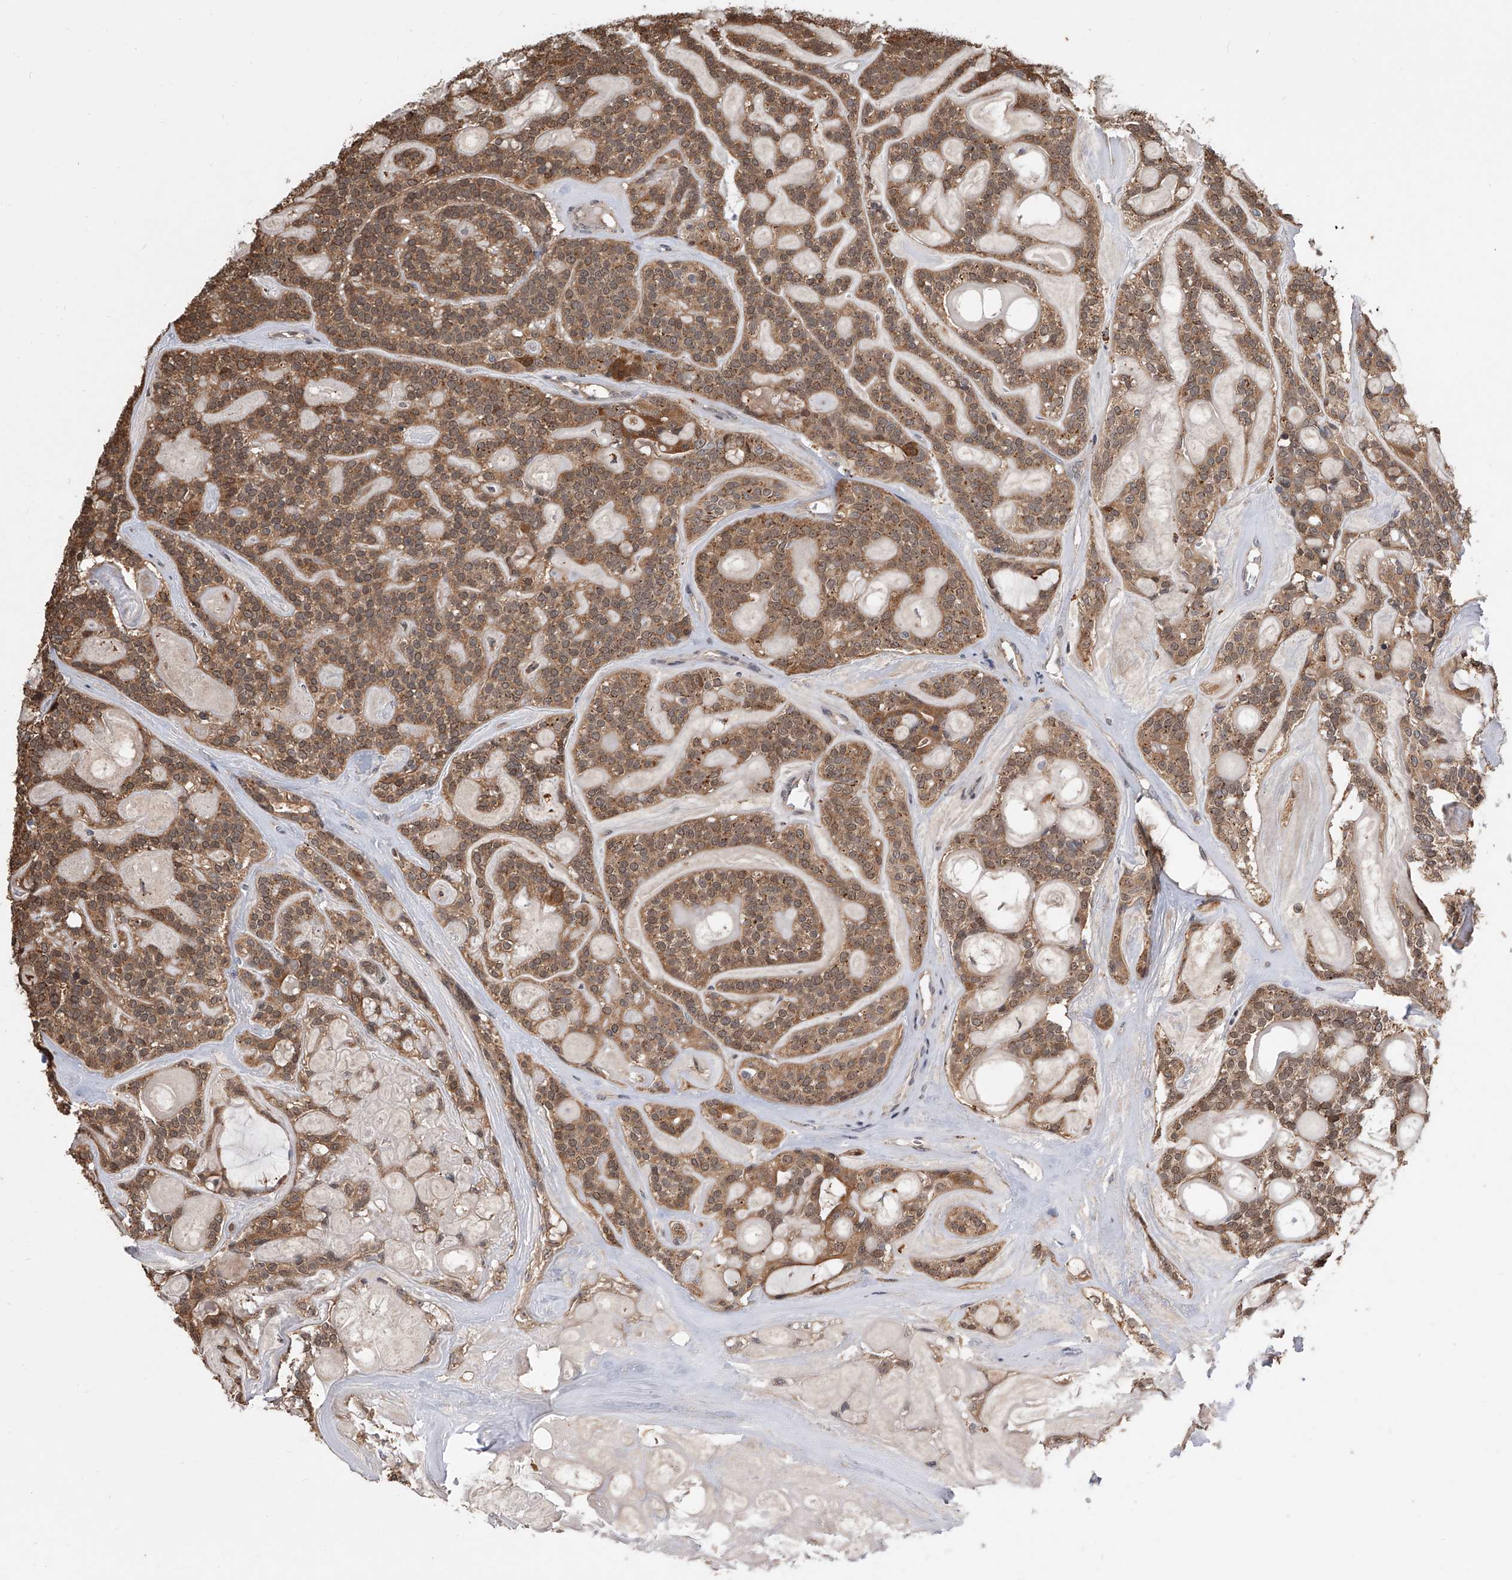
{"staining": {"intensity": "moderate", "quantity": ">75%", "location": "cytoplasmic/membranous,nuclear"}, "tissue": "head and neck cancer", "cell_type": "Tumor cells", "image_type": "cancer", "snomed": [{"axis": "morphology", "description": "Adenocarcinoma, NOS"}, {"axis": "topography", "description": "Head-Neck"}], "caption": "Moderate cytoplasmic/membranous and nuclear protein staining is appreciated in about >75% of tumor cells in adenocarcinoma (head and neck).", "gene": "GMDS", "patient": {"sex": "male", "age": 66}}